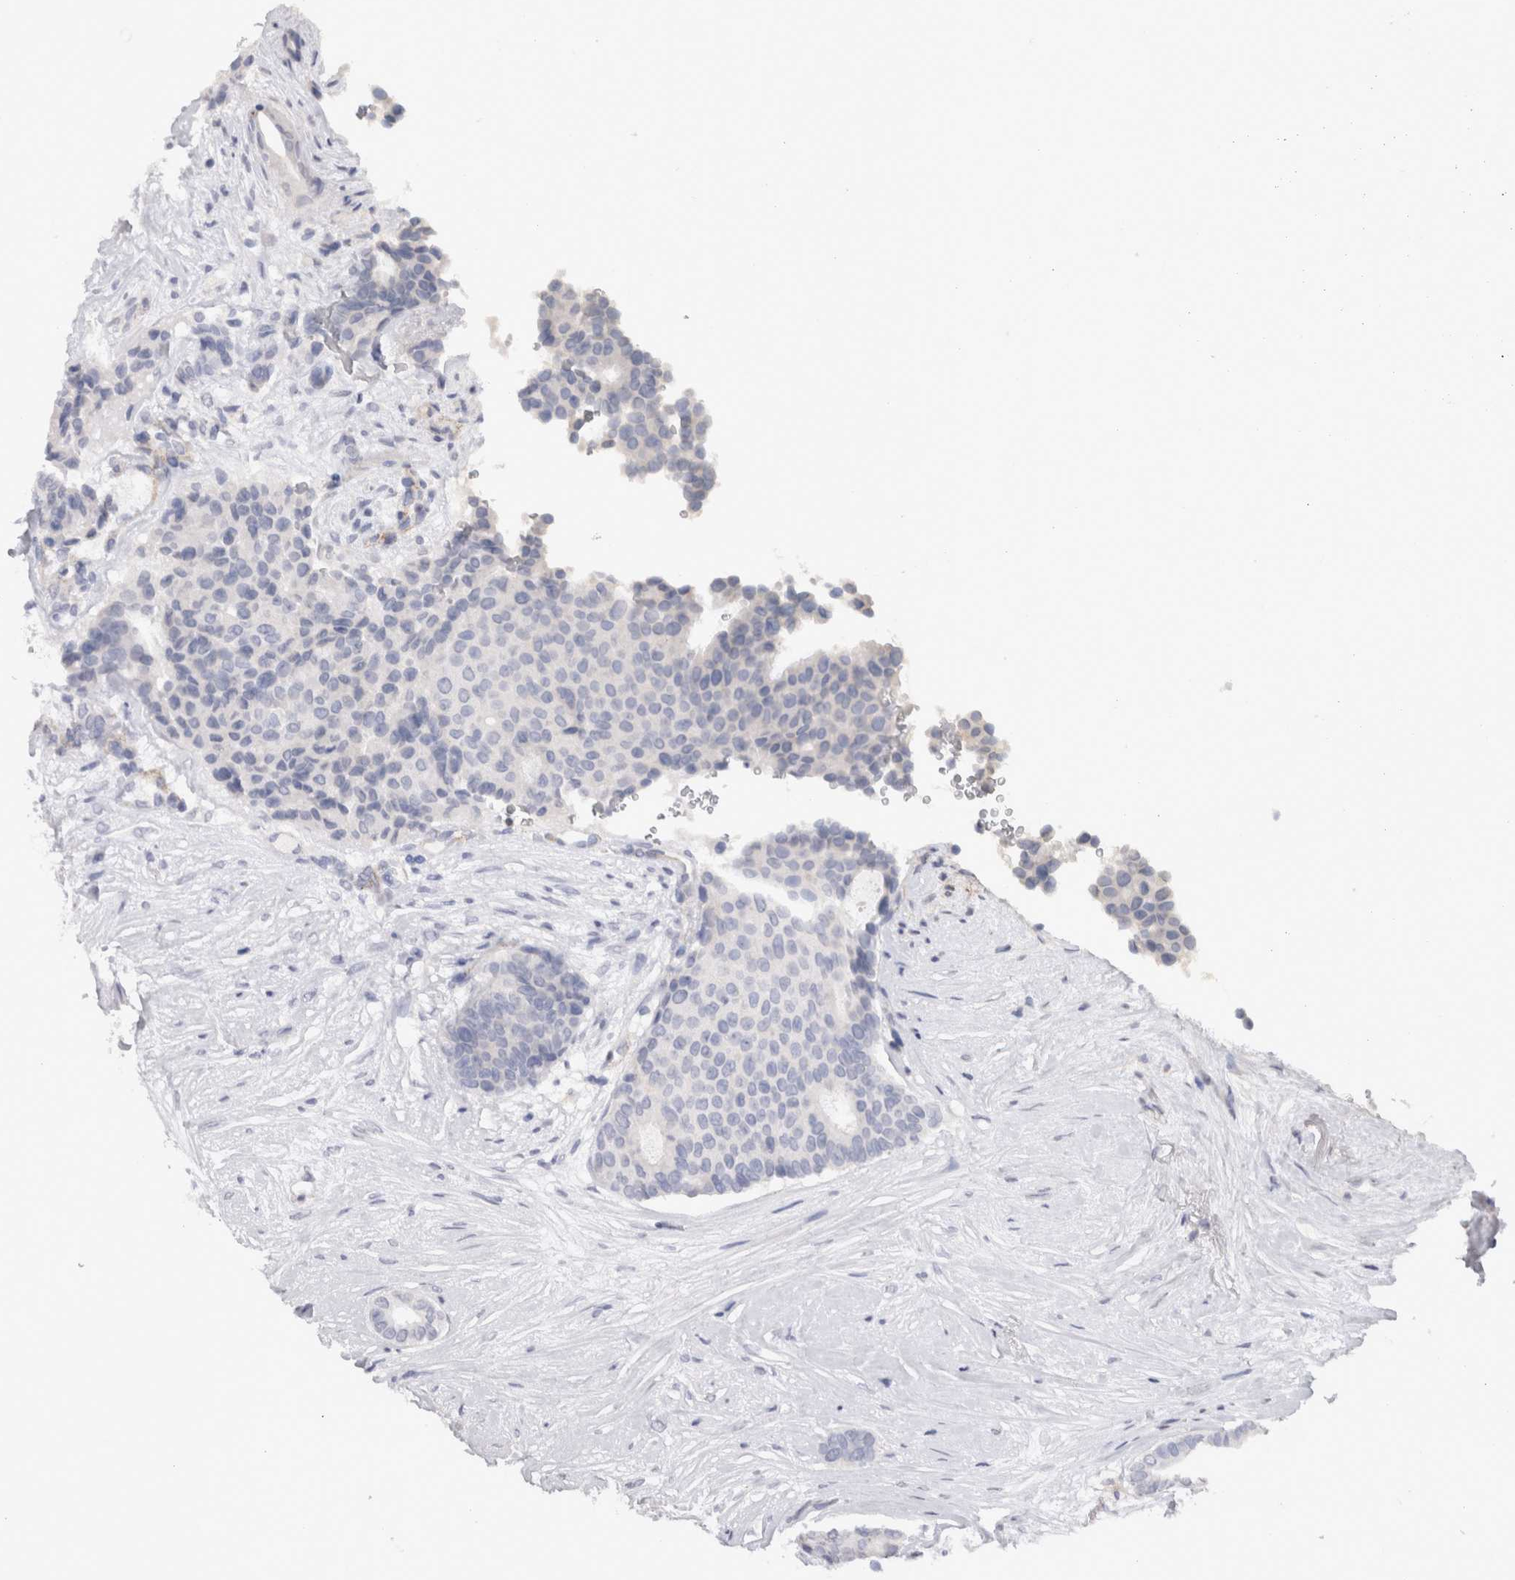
{"staining": {"intensity": "negative", "quantity": "none", "location": "none"}, "tissue": "breast cancer", "cell_type": "Tumor cells", "image_type": "cancer", "snomed": [{"axis": "morphology", "description": "Duct carcinoma"}, {"axis": "topography", "description": "Breast"}], "caption": "IHC of breast cancer shows no expression in tumor cells. Brightfield microscopy of immunohistochemistry stained with DAB (3,3'-diaminobenzidine) (brown) and hematoxylin (blue), captured at high magnification.", "gene": "CDH6", "patient": {"sex": "female", "age": 75}}